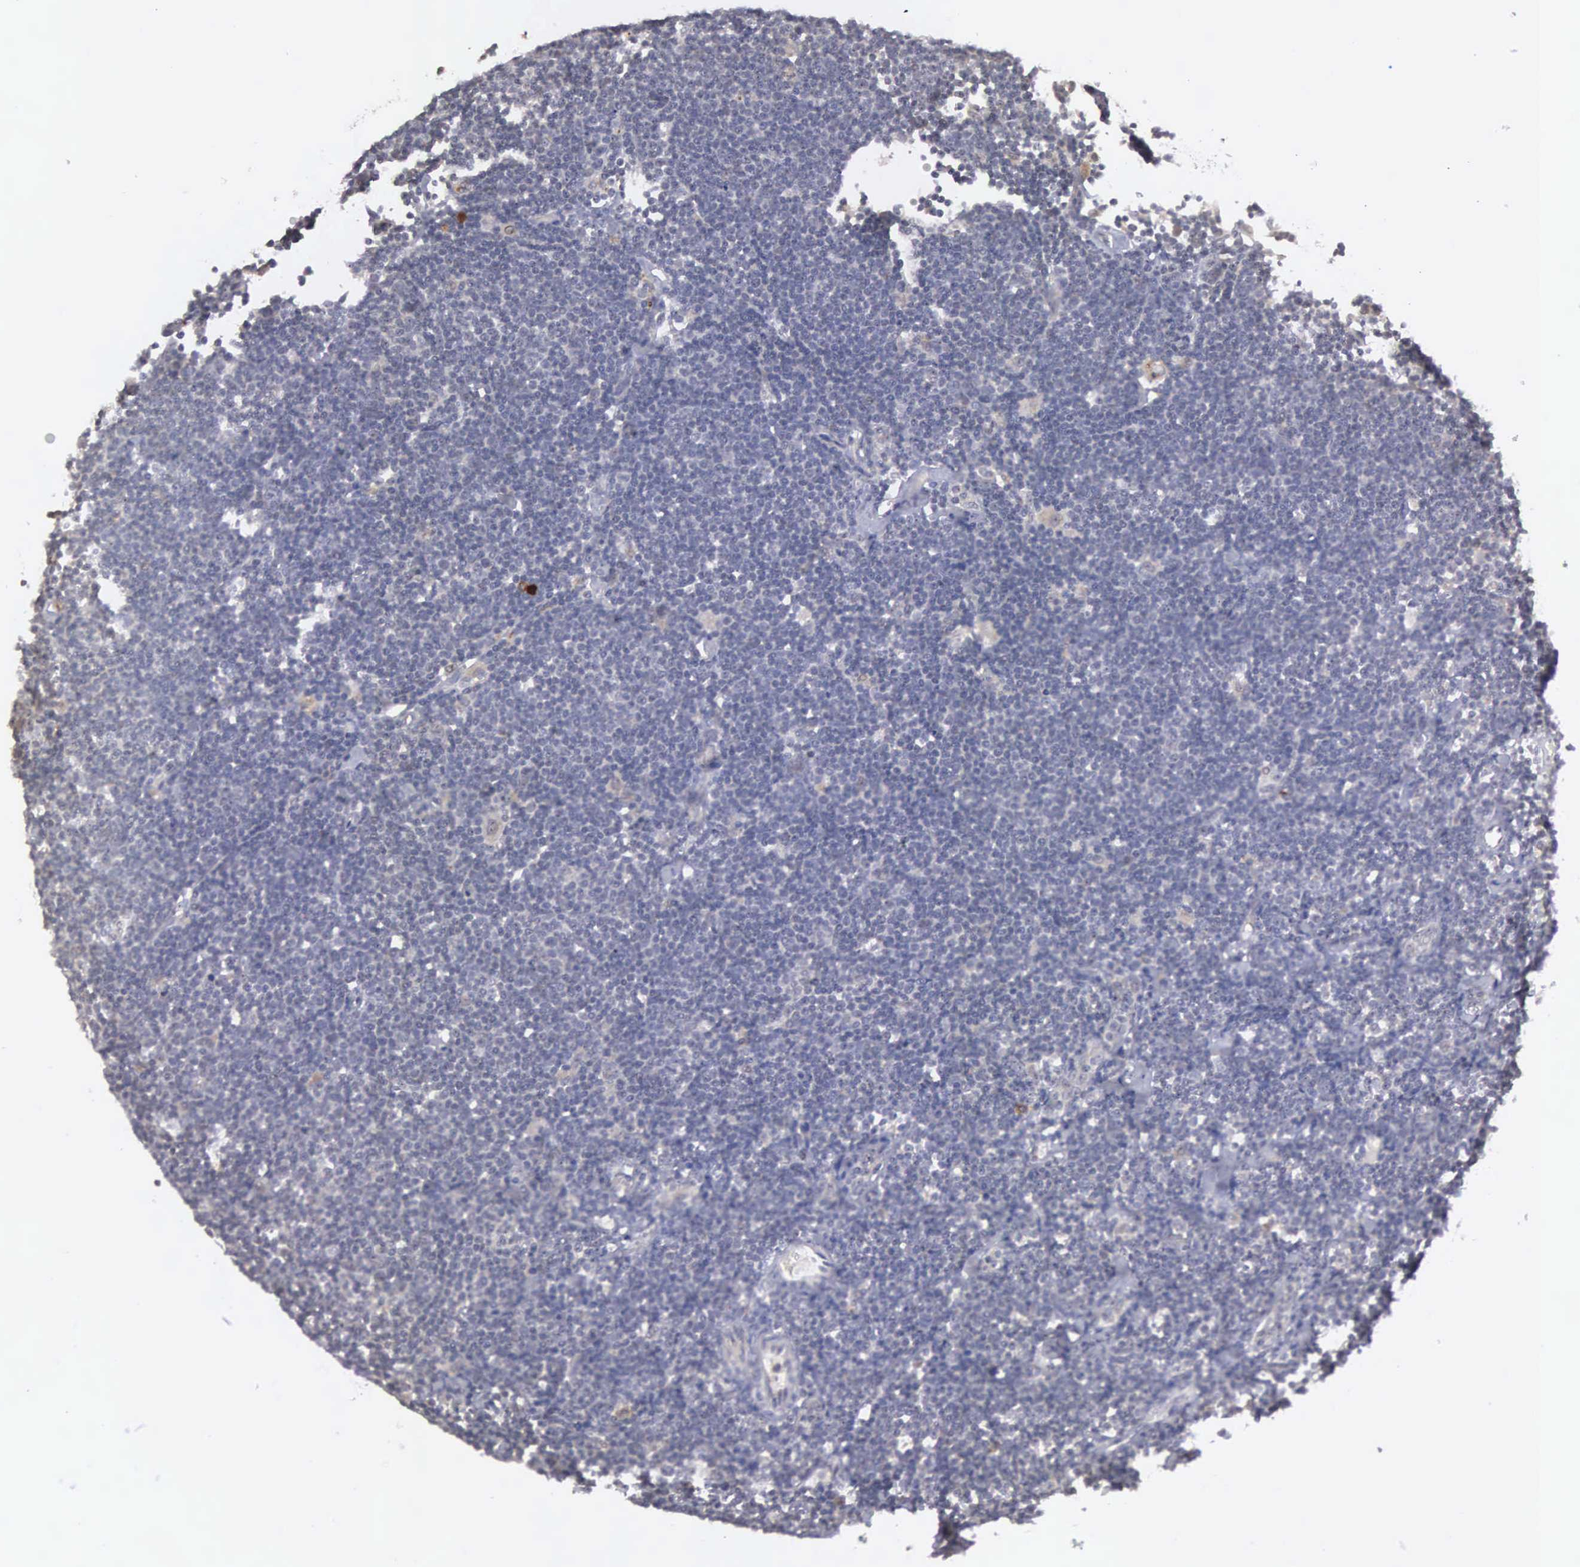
{"staining": {"intensity": "negative", "quantity": "none", "location": "none"}, "tissue": "lymphoma", "cell_type": "Tumor cells", "image_type": "cancer", "snomed": [{"axis": "morphology", "description": "Malignant lymphoma, non-Hodgkin's type, Low grade"}, {"axis": "topography", "description": "Lymph node"}], "caption": "An immunohistochemistry (IHC) histopathology image of lymphoma is shown. There is no staining in tumor cells of lymphoma.", "gene": "AMN", "patient": {"sex": "male", "age": 65}}